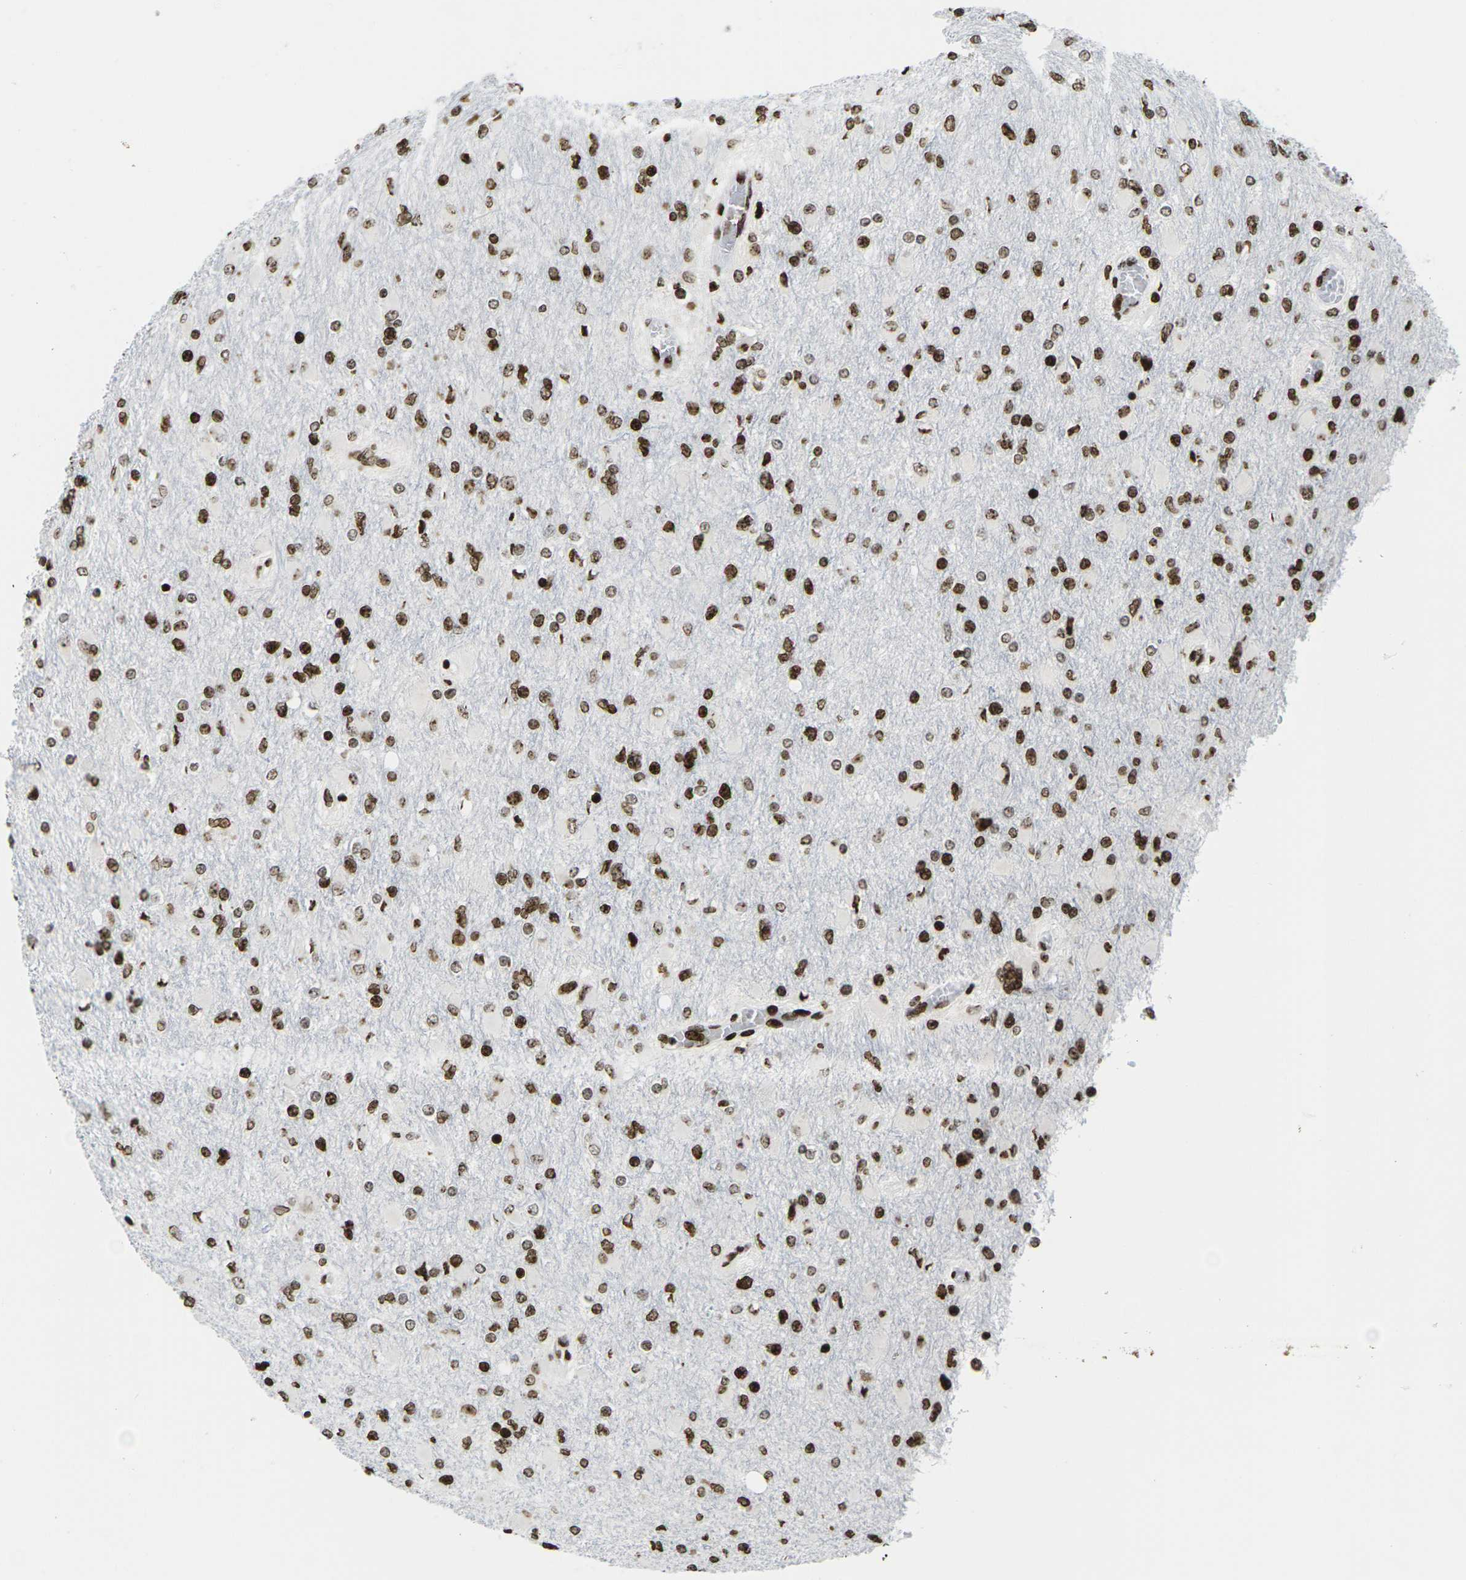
{"staining": {"intensity": "strong", "quantity": ">75%", "location": "nuclear"}, "tissue": "glioma", "cell_type": "Tumor cells", "image_type": "cancer", "snomed": [{"axis": "morphology", "description": "Glioma, malignant, High grade"}, {"axis": "topography", "description": "Cerebral cortex"}], "caption": "Brown immunohistochemical staining in human glioma exhibits strong nuclear positivity in about >75% of tumor cells.", "gene": "H1-4", "patient": {"sex": "female", "age": 36}}